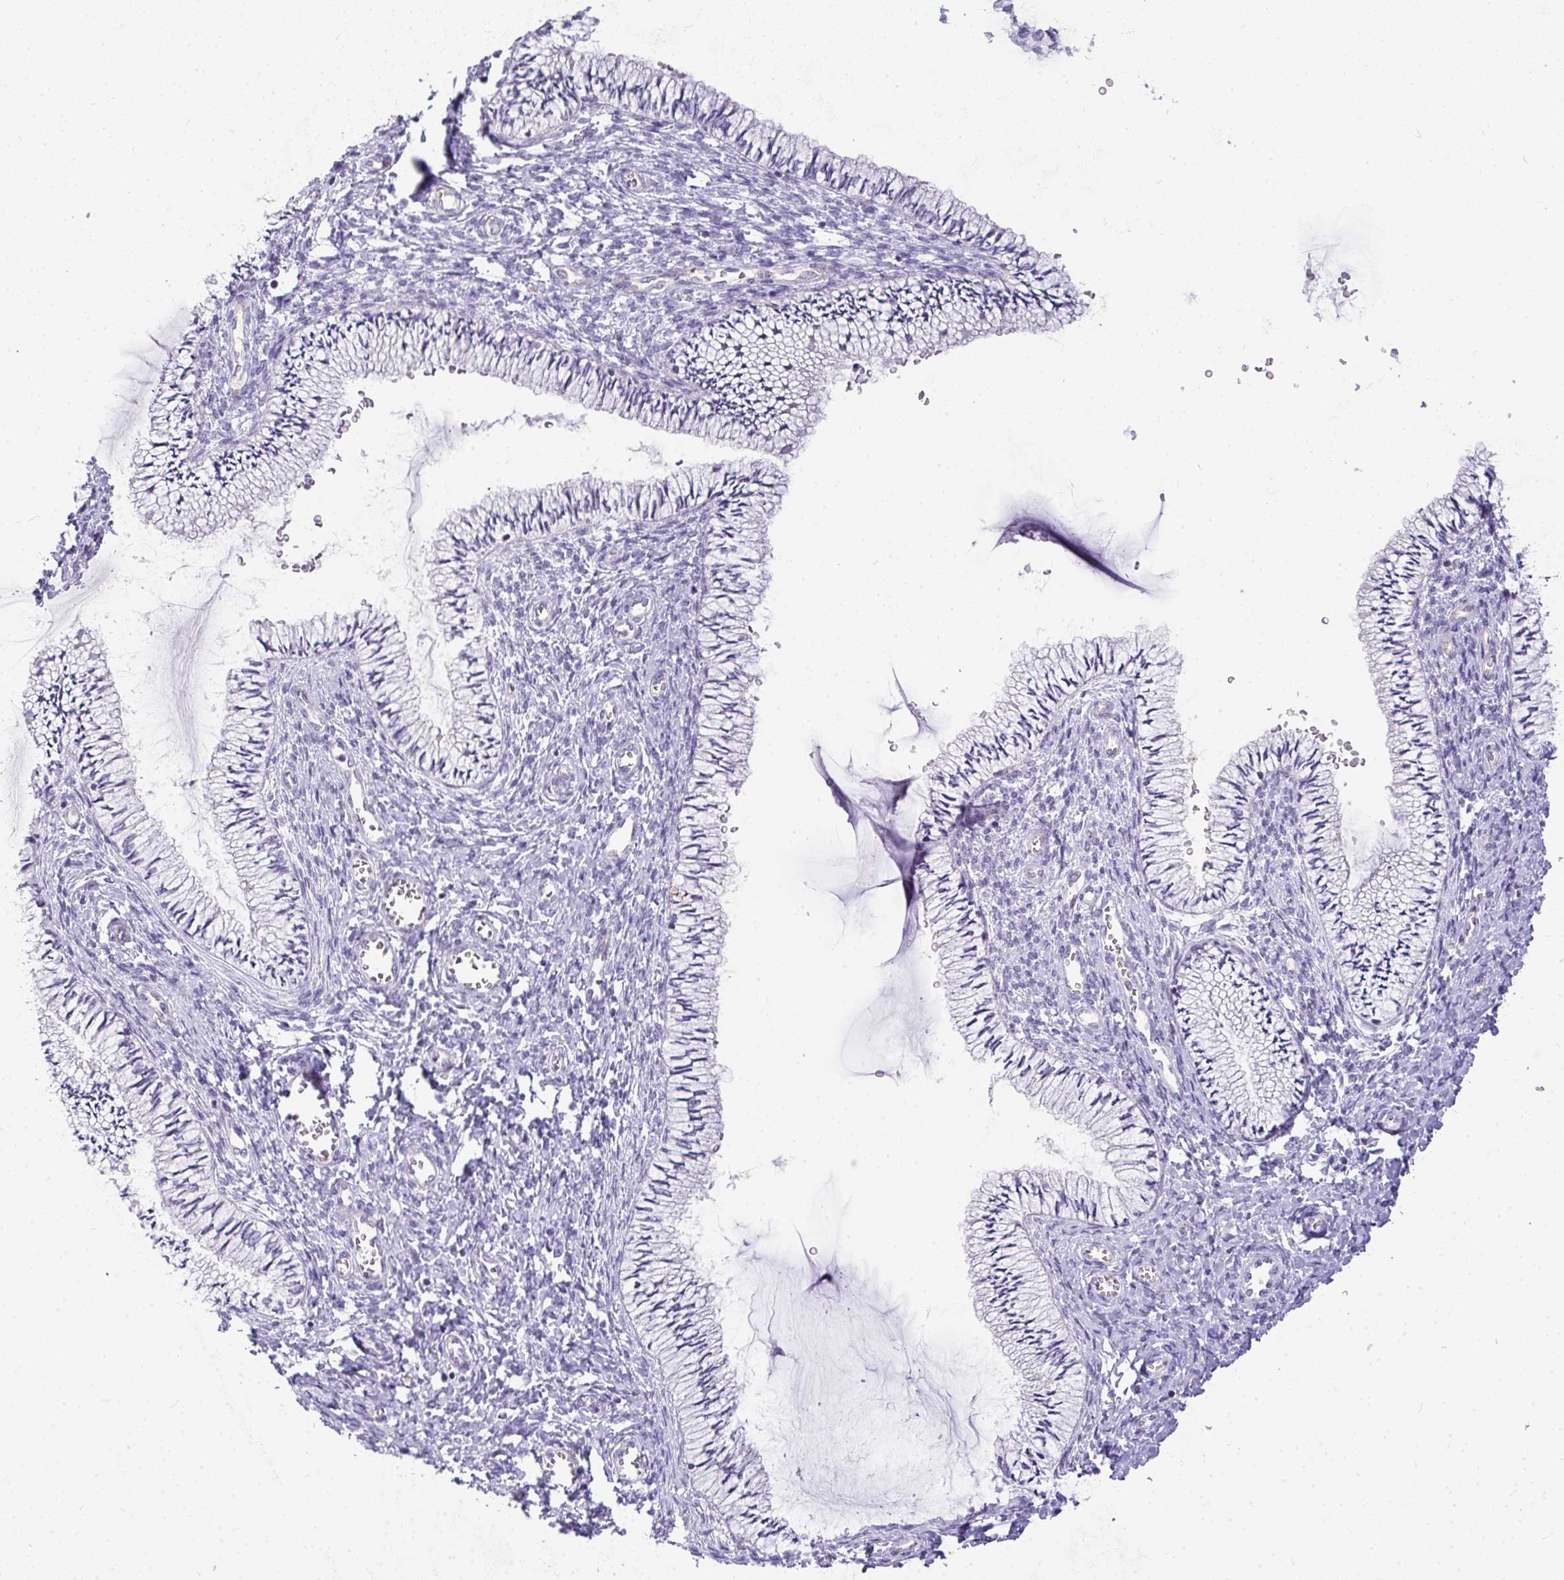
{"staining": {"intensity": "negative", "quantity": "none", "location": "none"}, "tissue": "cervix", "cell_type": "Glandular cells", "image_type": "normal", "snomed": [{"axis": "morphology", "description": "Normal tissue, NOS"}, {"axis": "topography", "description": "Cervix"}], "caption": "This is an immunohistochemistry histopathology image of unremarkable human cervix. There is no positivity in glandular cells.", "gene": "LIPE", "patient": {"sex": "female", "age": 24}}